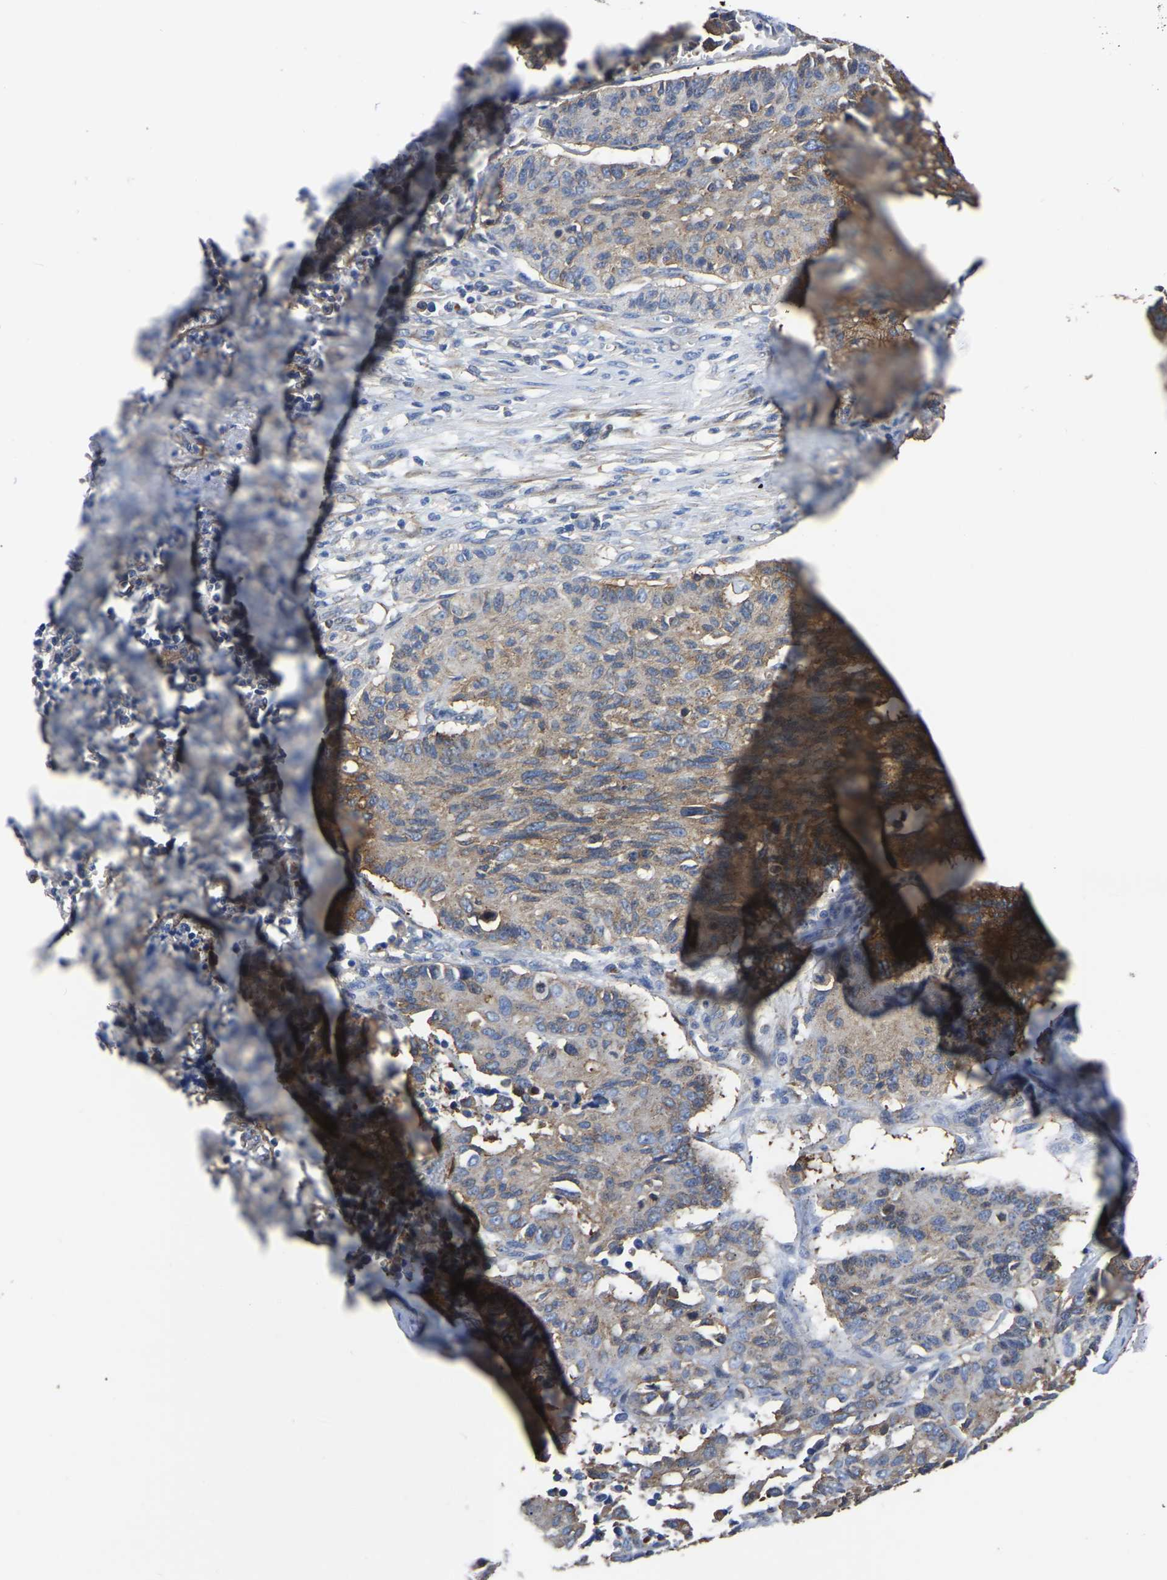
{"staining": {"intensity": "moderate", "quantity": ">75%", "location": "cytoplasmic/membranous"}, "tissue": "cervical cancer", "cell_type": "Tumor cells", "image_type": "cancer", "snomed": [{"axis": "morphology", "description": "Squamous cell carcinoma, NOS"}, {"axis": "topography", "description": "Cervix"}], "caption": "Immunohistochemical staining of human cervical cancer exhibits moderate cytoplasmic/membranous protein expression in approximately >75% of tumor cells.", "gene": "TFG", "patient": {"sex": "female", "age": 35}}